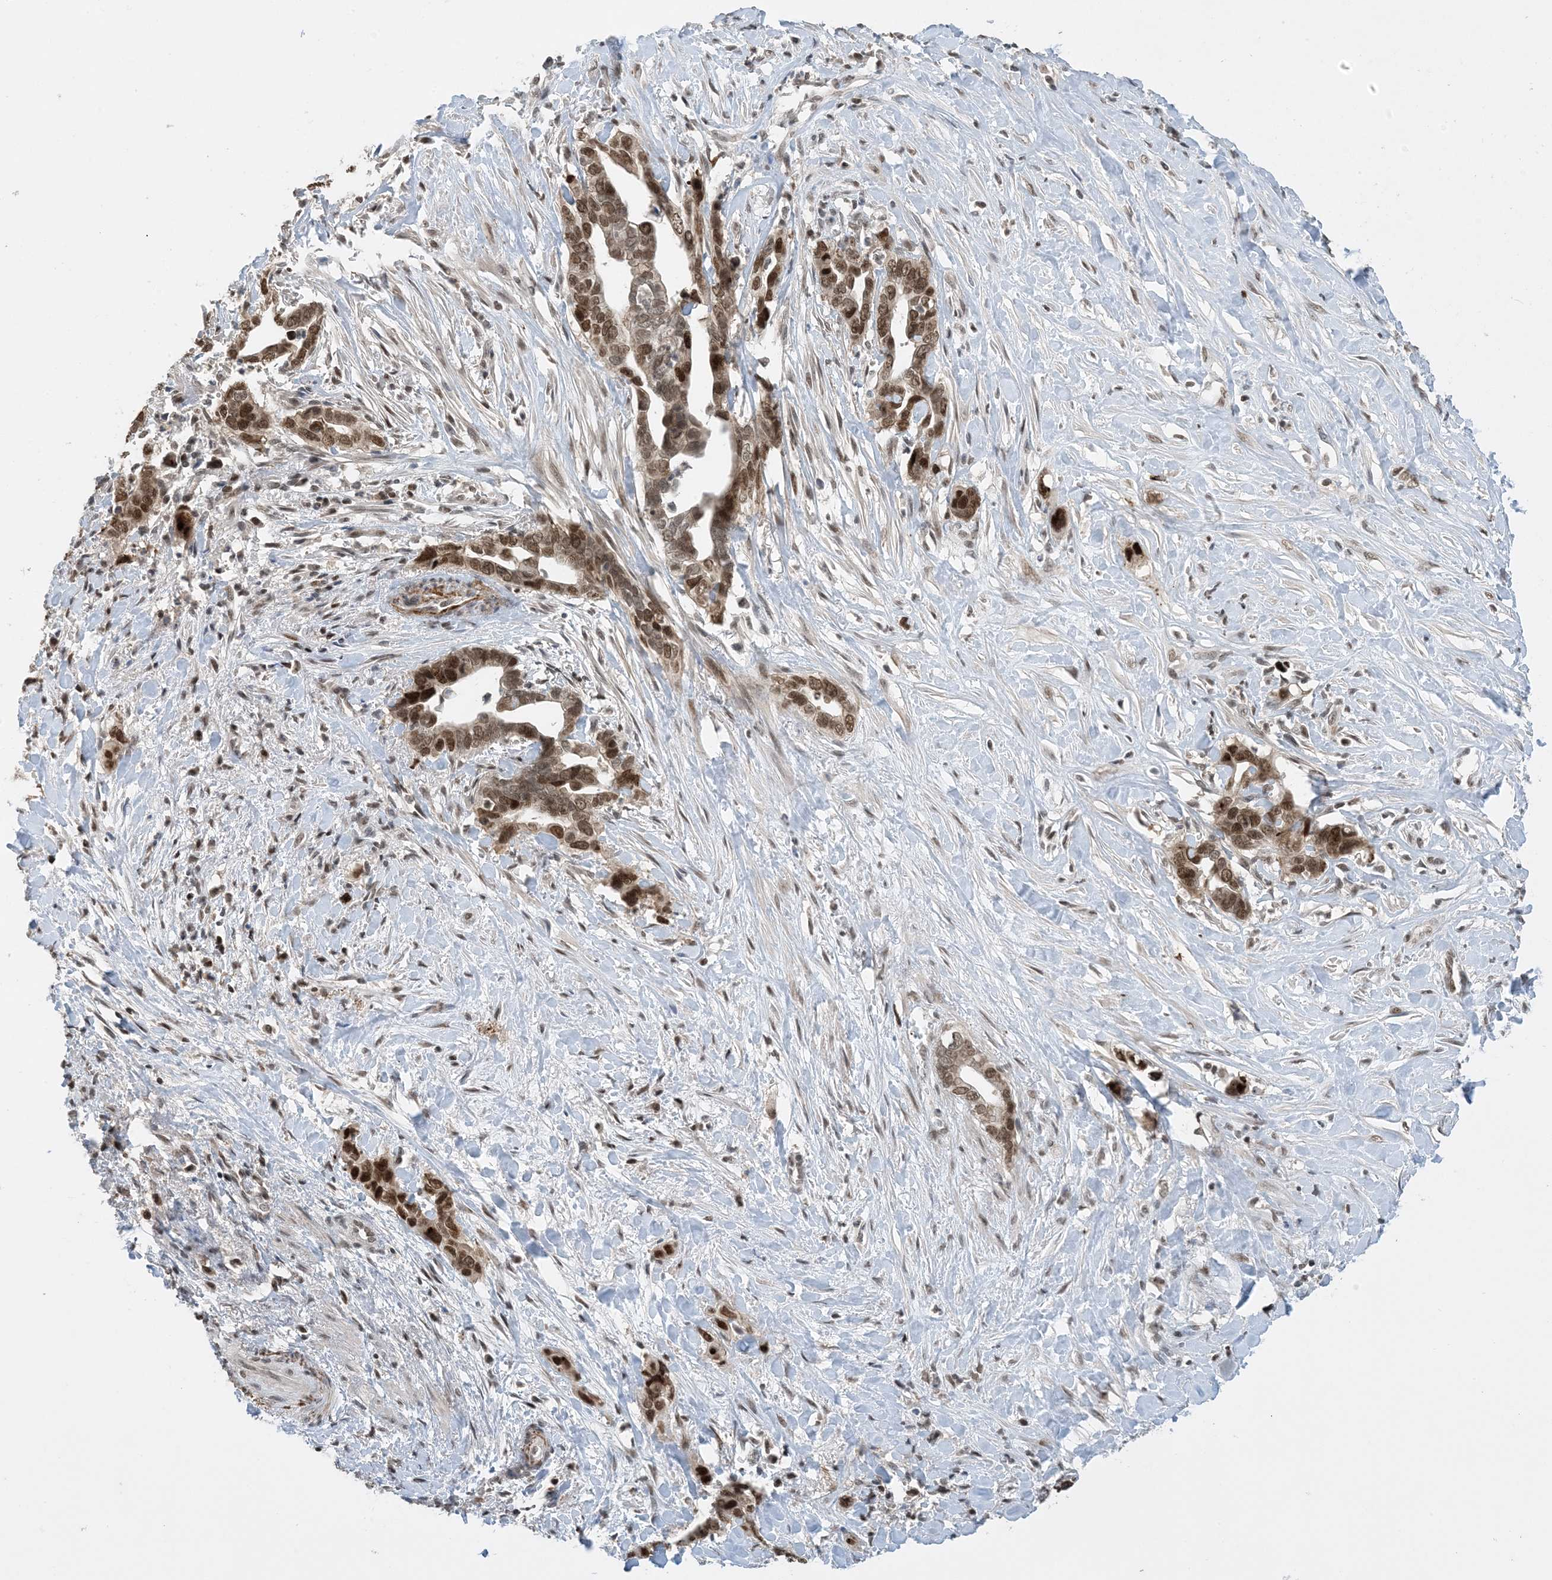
{"staining": {"intensity": "moderate", "quantity": ">75%", "location": "nuclear"}, "tissue": "liver cancer", "cell_type": "Tumor cells", "image_type": "cancer", "snomed": [{"axis": "morphology", "description": "Cholangiocarcinoma"}, {"axis": "topography", "description": "Liver"}], "caption": "Immunohistochemistry (IHC) photomicrograph of neoplastic tissue: cholangiocarcinoma (liver) stained using IHC exhibits medium levels of moderate protein expression localized specifically in the nuclear of tumor cells, appearing as a nuclear brown color.", "gene": "ACYP2", "patient": {"sex": "female", "age": 79}}